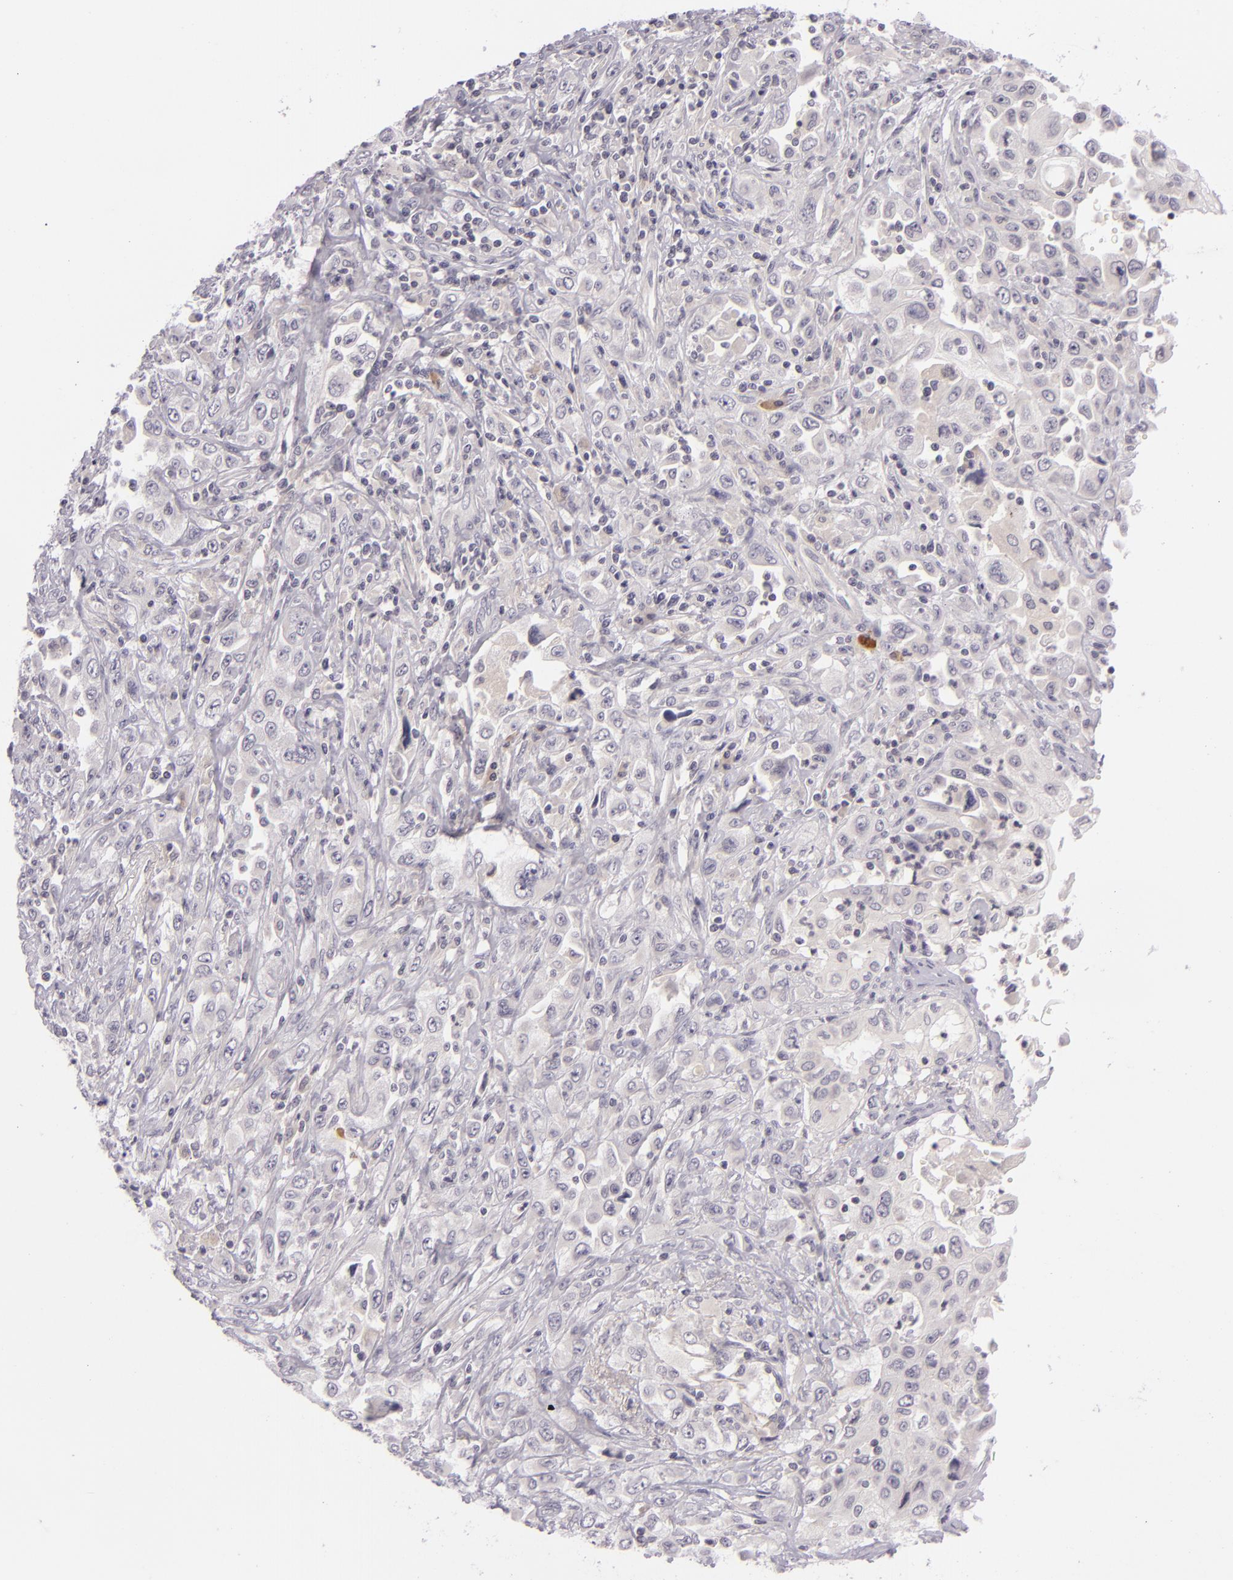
{"staining": {"intensity": "negative", "quantity": "none", "location": "none"}, "tissue": "pancreatic cancer", "cell_type": "Tumor cells", "image_type": "cancer", "snomed": [{"axis": "morphology", "description": "Adenocarcinoma, NOS"}, {"axis": "topography", "description": "Pancreas"}], "caption": "This is an immunohistochemistry micrograph of adenocarcinoma (pancreatic). There is no positivity in tumor cells.", "gene": "DAG1", "patient": {"sex": "male", "age": 70}}